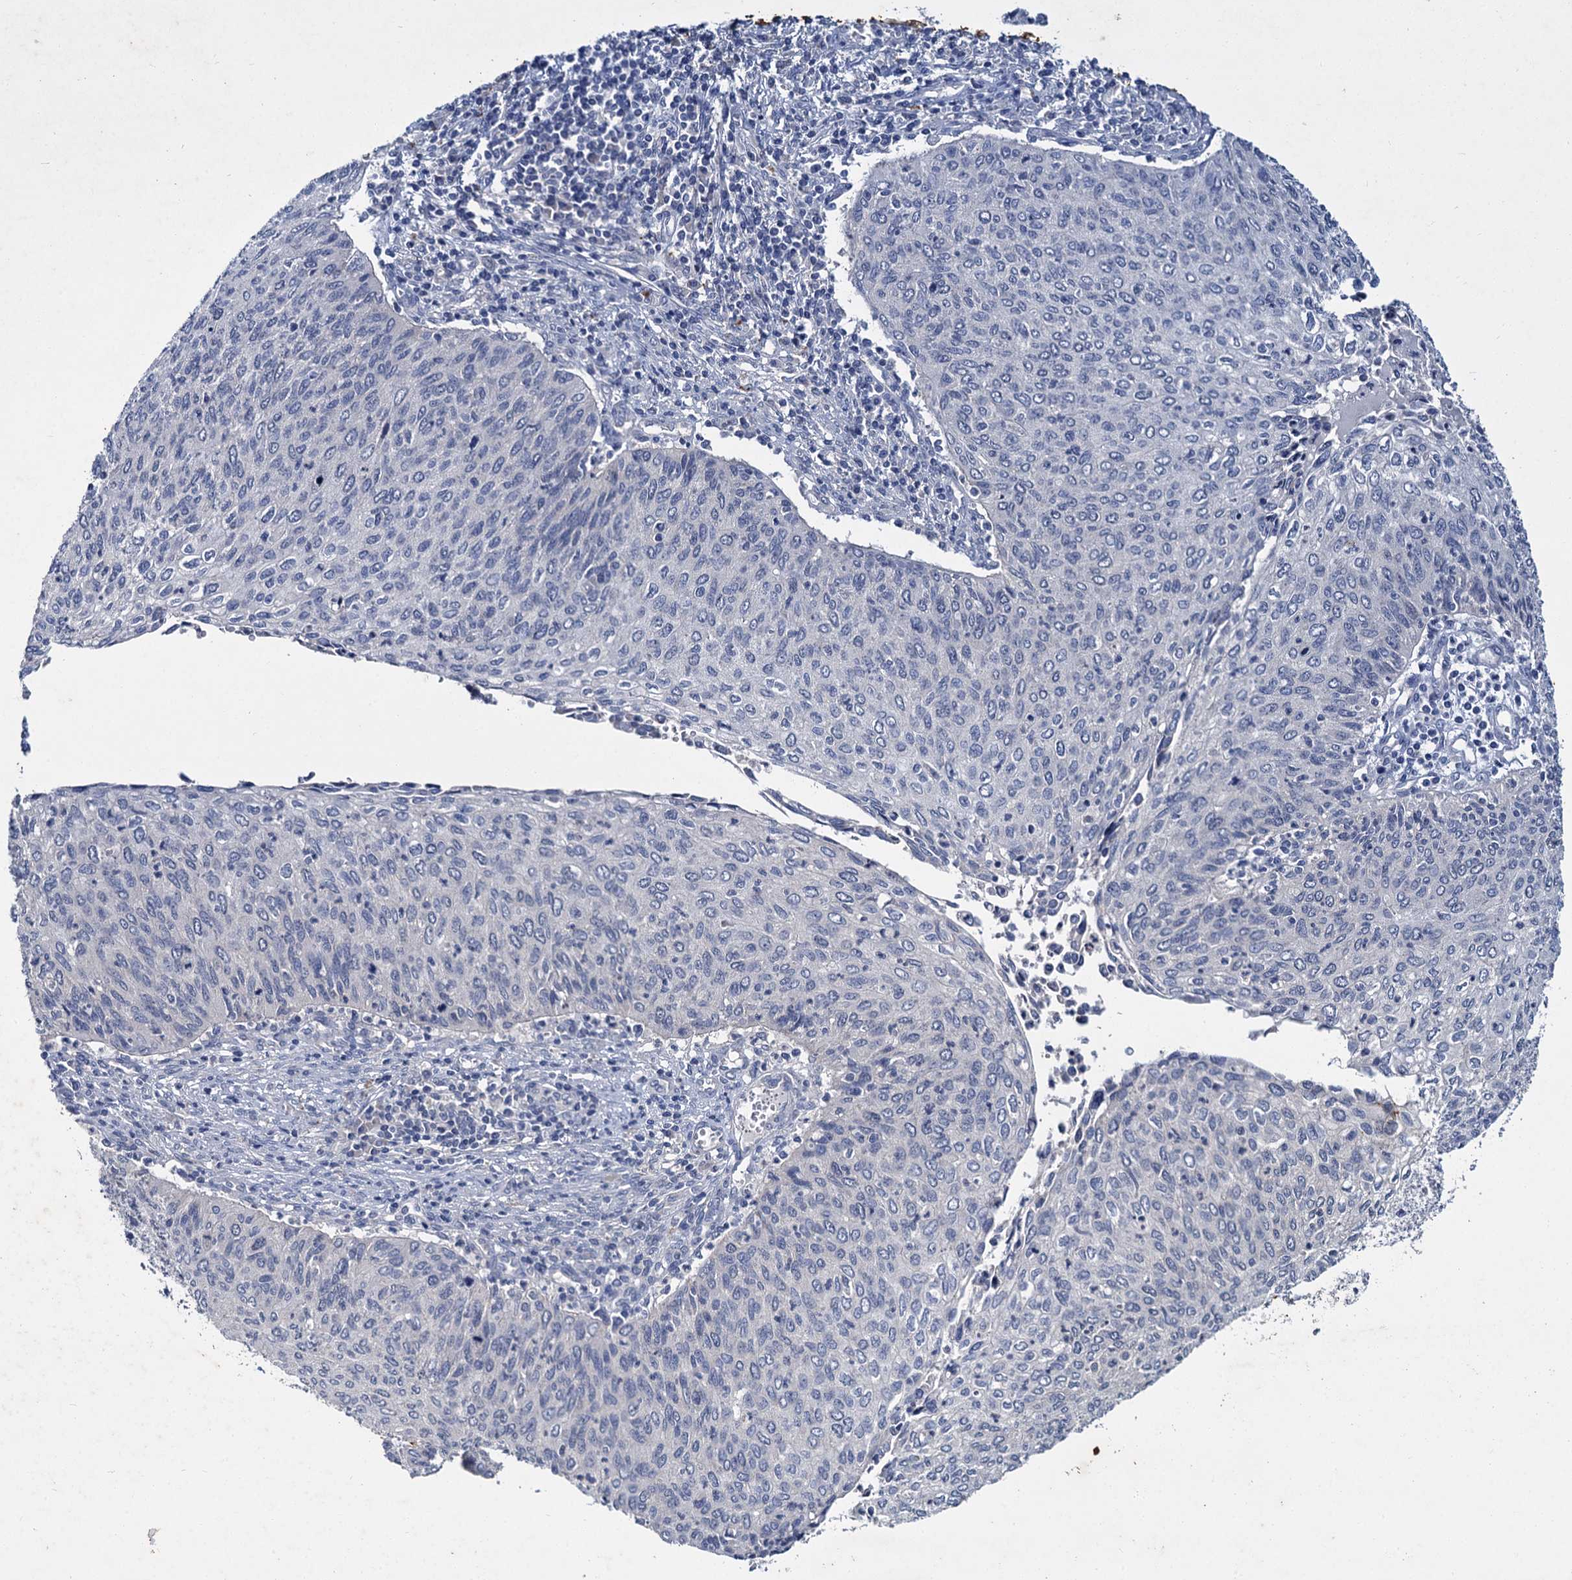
{"staining": {"intensity": "negative", "quantity": "none", "location": "none"}, "tissue": "cervical cancer", "cell_type": "Tumor cells", "image_type": "cancer", "snomed": [{"axis": "morphology", "description": "Squamous cell carcinoma, NOS"}, {"axis": "topography", "description": "Cervix"}], "caption": "Tumor cells are negative for protein expression in human cervical cancer (squamous cell carcinoma).", "gene": "ATP9A", "patient": {"sex": "female", "age": 38}}